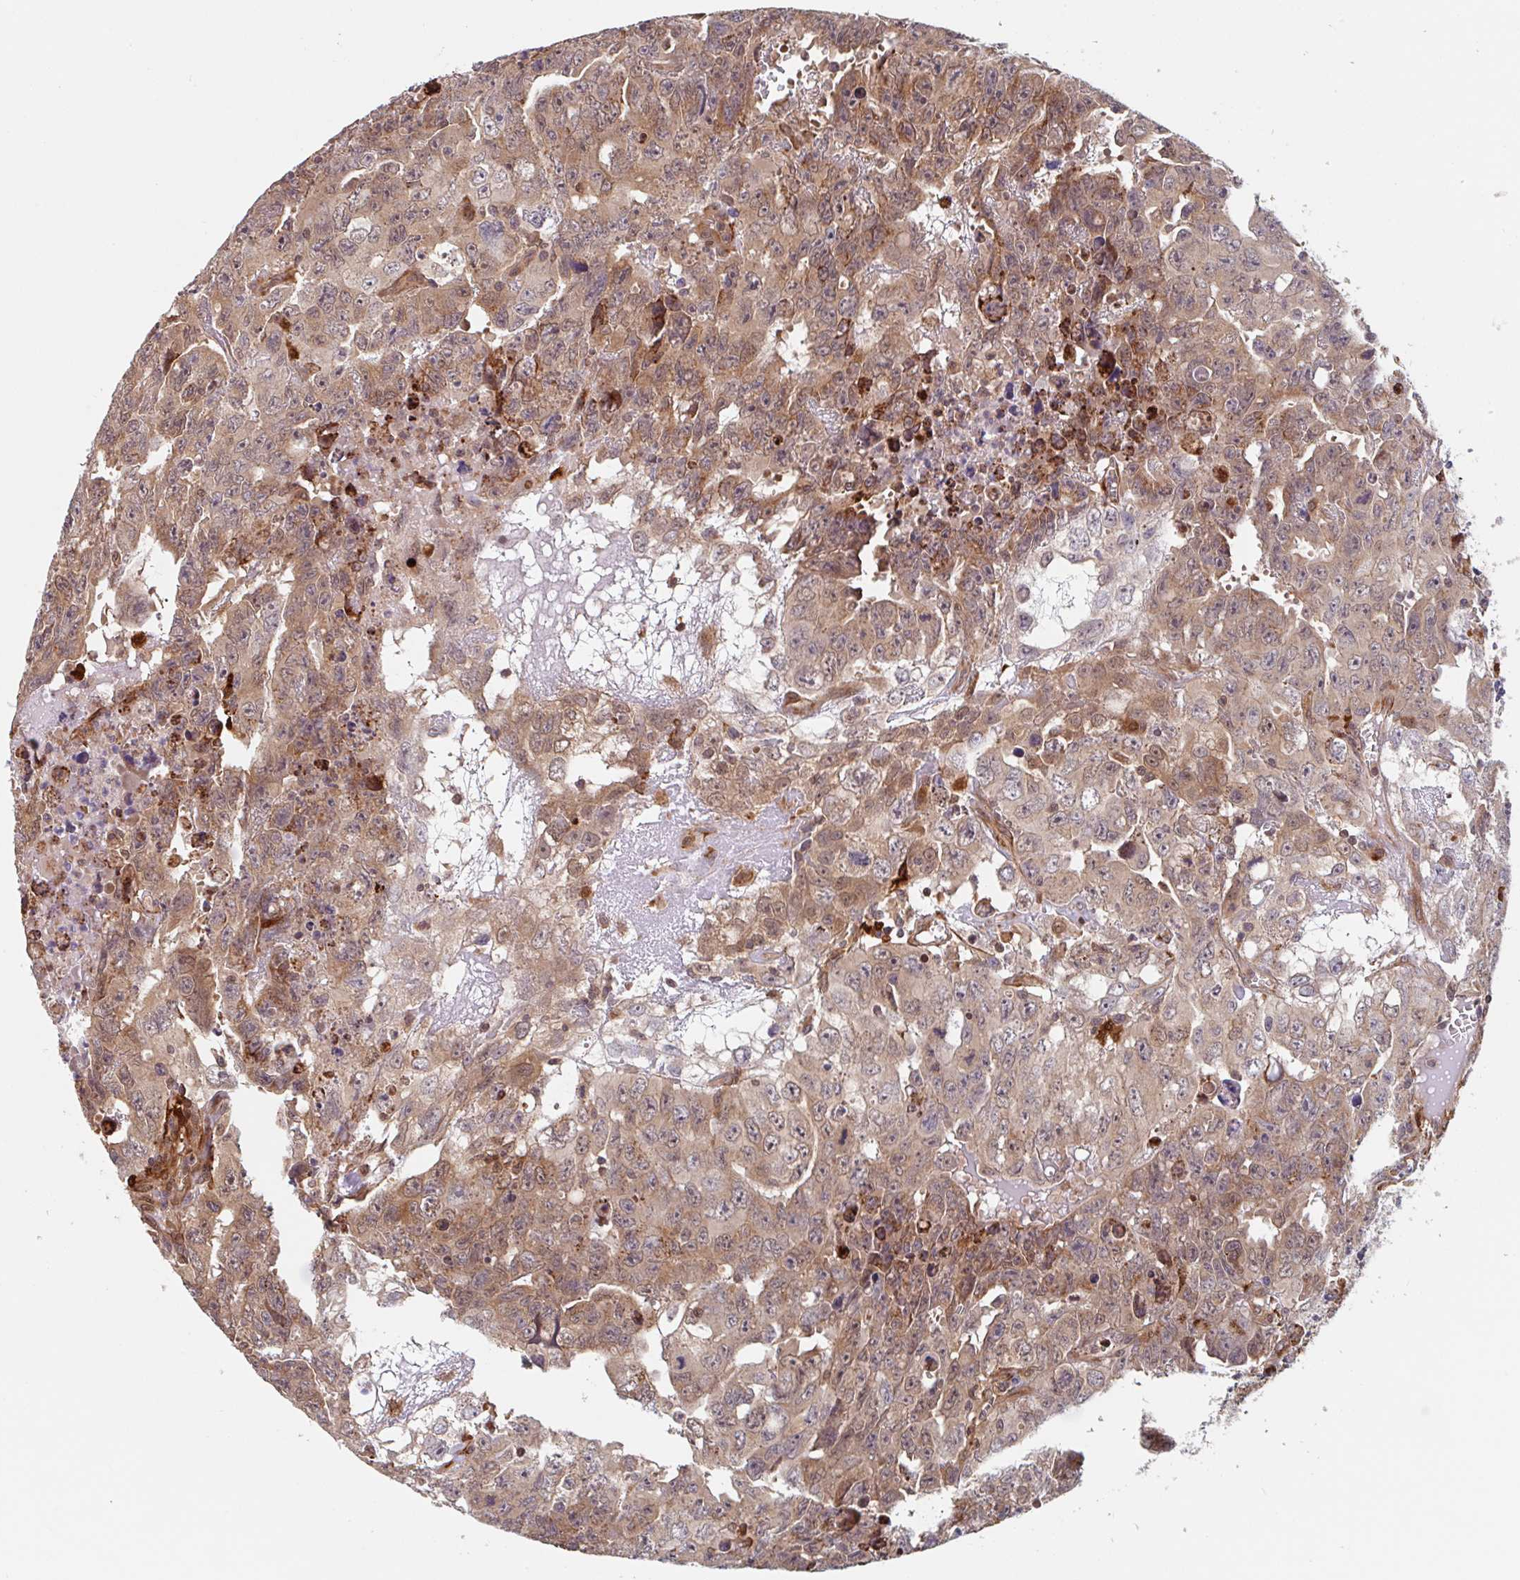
{"staining": {"intensity": "moderate", "quantity": ">75%", "location": "cytoplasmic/membranous"}, "tissue": "testis cancer", "cell_type": "Tumor cells", "image_type": "cancer", "snomed": [{"axis": "morphology", "description": "Carcinoma, Embryonal, NOS"}, {"axis": "topography", "description": "Testis"}], "caption": "High-power microscopy captured an IHC image of embryonal carcinoma (testis), revealing moderate cytoplasmic/membranous expression in about >75% of tumor cells.", "gene": "NUB1", "patient": {"sex": "male", "age": 24}}